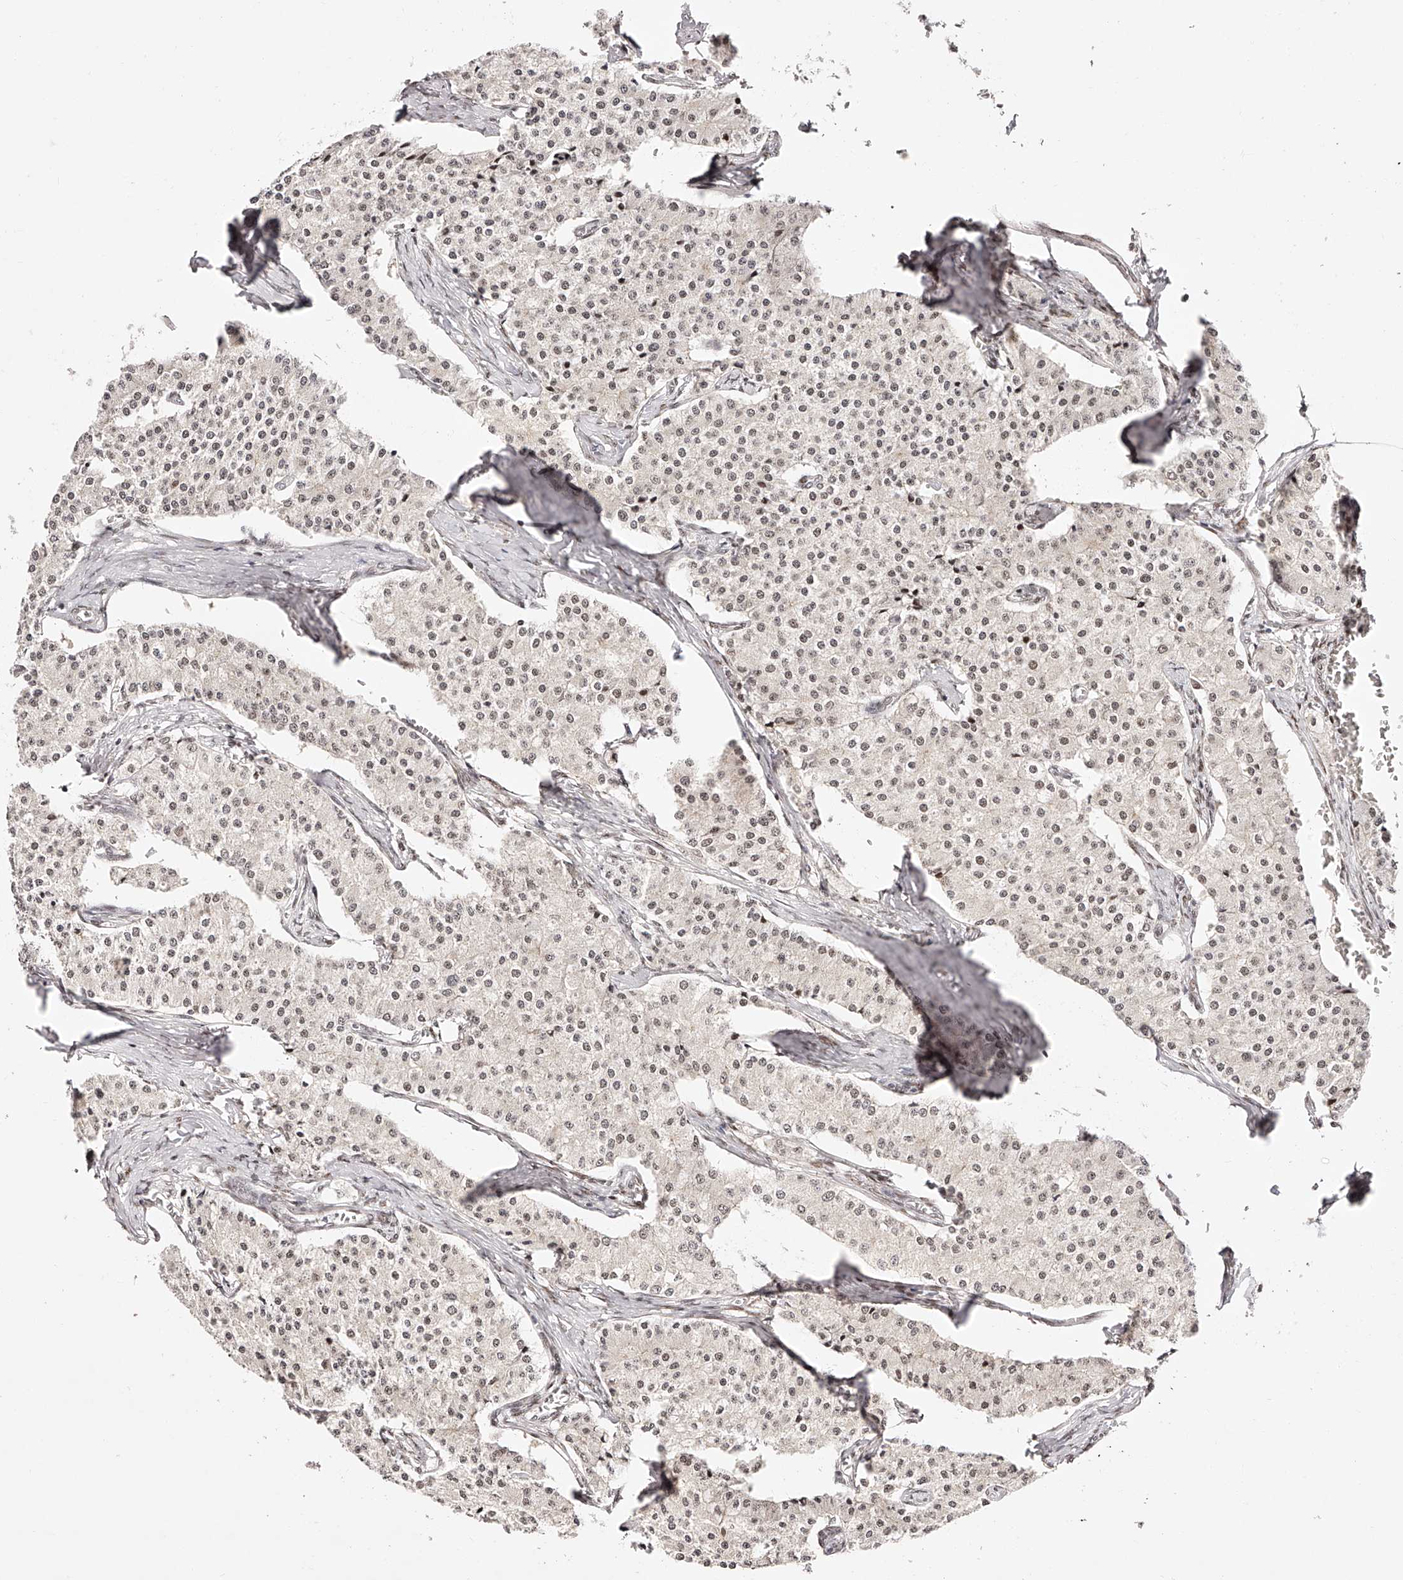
{"staining": {"intensity": "weak", "quantity": "25%-75%", "location": "nuclear"}, "tissue": "carcinoid", "cell_type": "Tumor cells", "image_type": "cancer", "snomed": [{"axis": "morphology", "description": "Carcinoid, malignant, NOS"}, {"axis": "topography", "description": "Colon"}], "caption": "Protein expression analysis of human carcinoid reveals weak nuclear expression in approximately 25%-75% of tumor cells.", "gene": "USF3", "patient": {"sex": "female", "age": 52}}